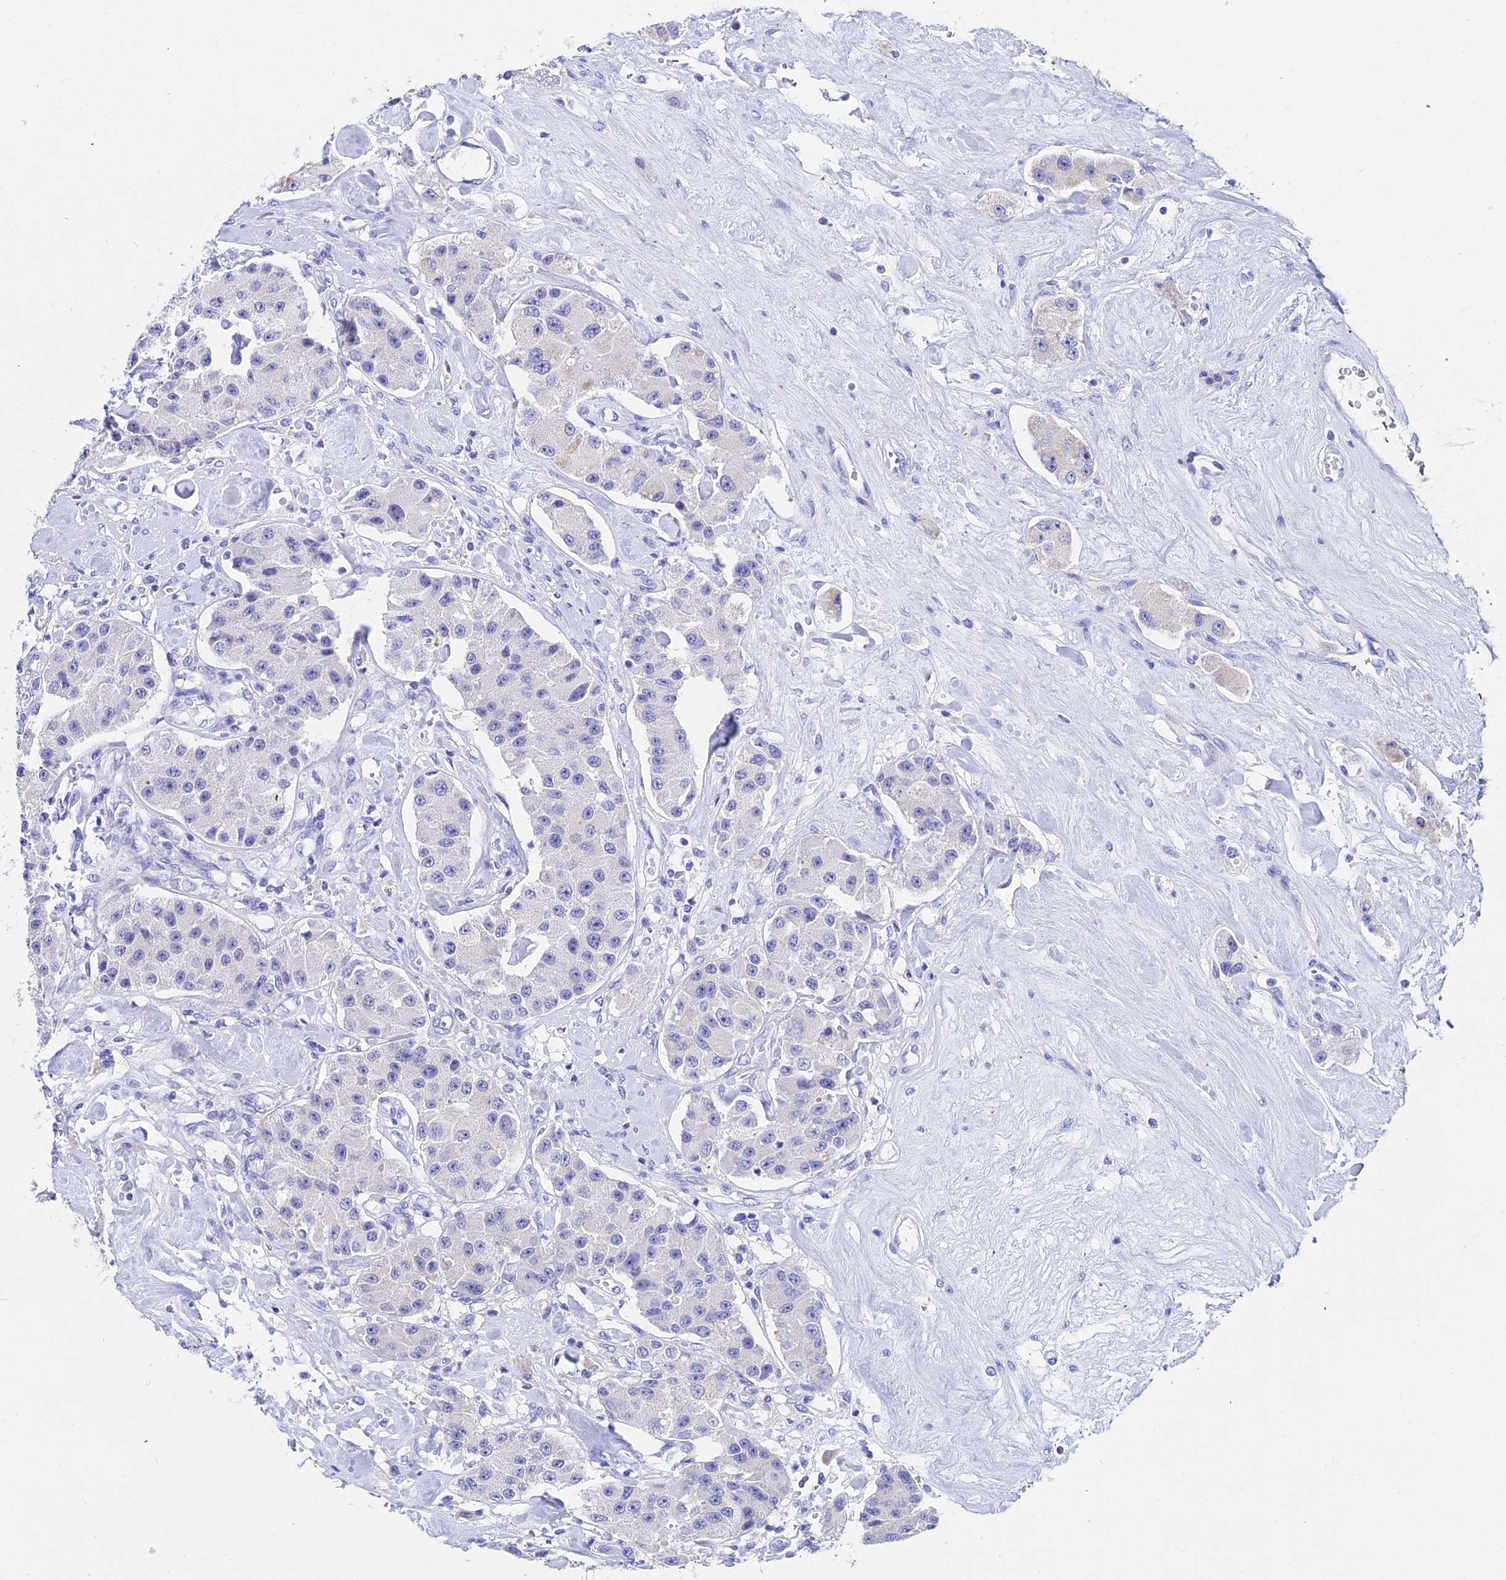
{"staining": {"intensity": "negative", "quantity": "none", "location": "none"}, "tissue": "carcinoid", "cell_type": "Tumor cells", "image_type": "cancer", "snomed": [{"axis": "morphology", "description": "Carcinoid, malignant, NOS"}, {"axis": "topography", "description": "Pancreas"}], "caption": "Malignant carcinoid was stained to show a protein in brown. There is no significant expression in tumor cells. (Brightfield microscopy of DAB (3,3'-diaminobenzidine) immunohistochemistry (IHC) at high magnification).", "gene": "CEP41", "patient": {"sex": "male", "age": 41}}